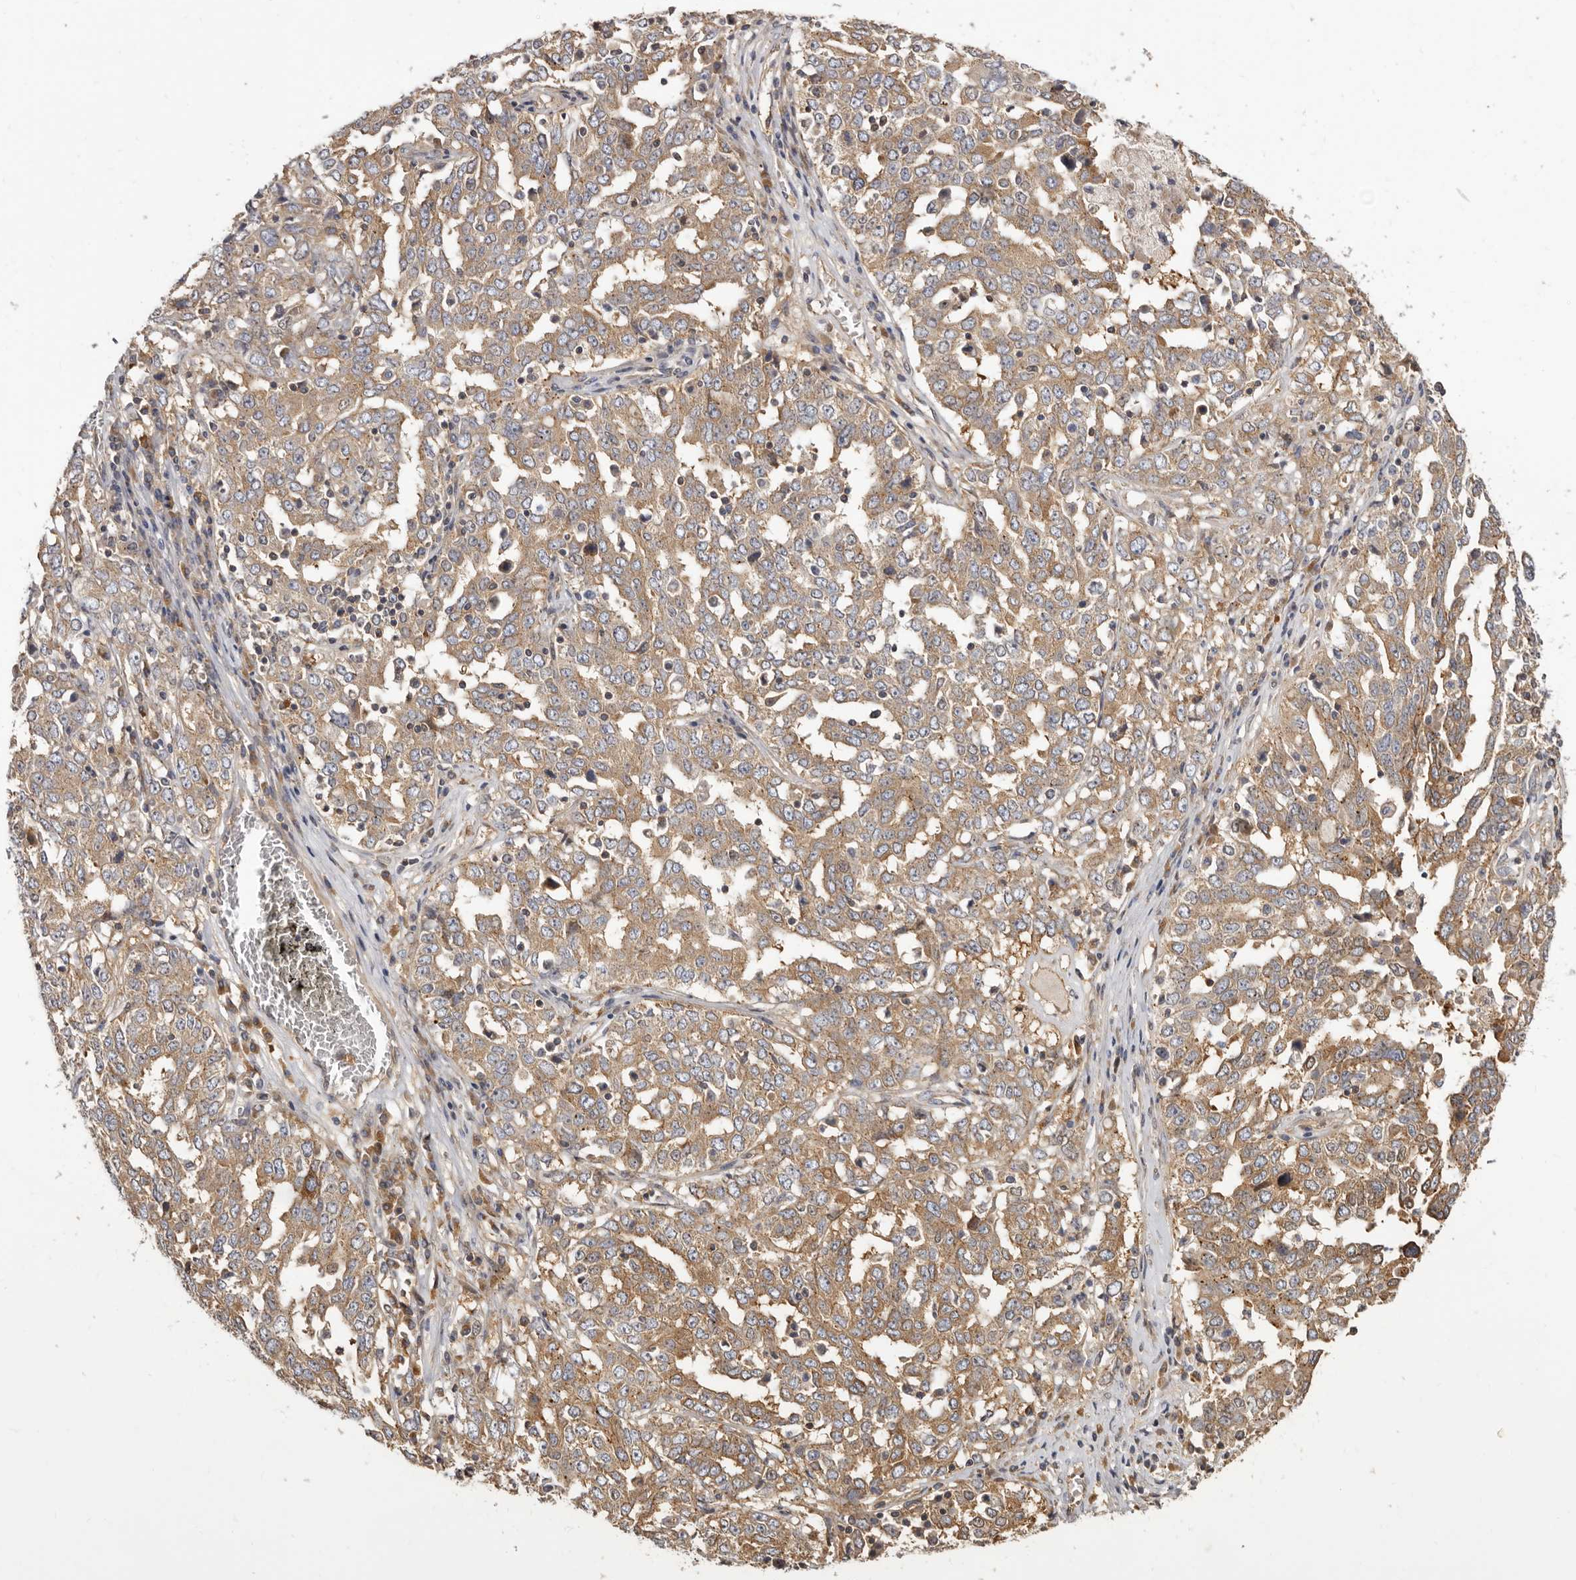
{"staining": {"intensity": "moderate", "quantity": ">75%", "location": "cytoplasmic/membranous"}, "tissue": "ovarian cancer", "cell_type": "Tumor cells", "image_type": "cancer", "snomed": [{"axis": "morphology", "description": "Carcinoma, endometroid"}, {"axis": "topography", "description": "Ovary"}], "caption": "High-magnification brightfield microscopy of ovarian endometroid carcinoma stained with DAB (3,3'-diaminobenzidine) (brown) and counterstained with hematoxylin (blue). tumor cells exhibit moderate cytoplasmic/membranous staining is present in about>75% of cells. (Stains: DAB (3,3'-diaminobenzidine) in brown, nuclei in blue, Microscopy: brightfield microscopy at high magnification).", "gene": "ADAMTS20", "patient": {"sex": "female", "age": 62}}